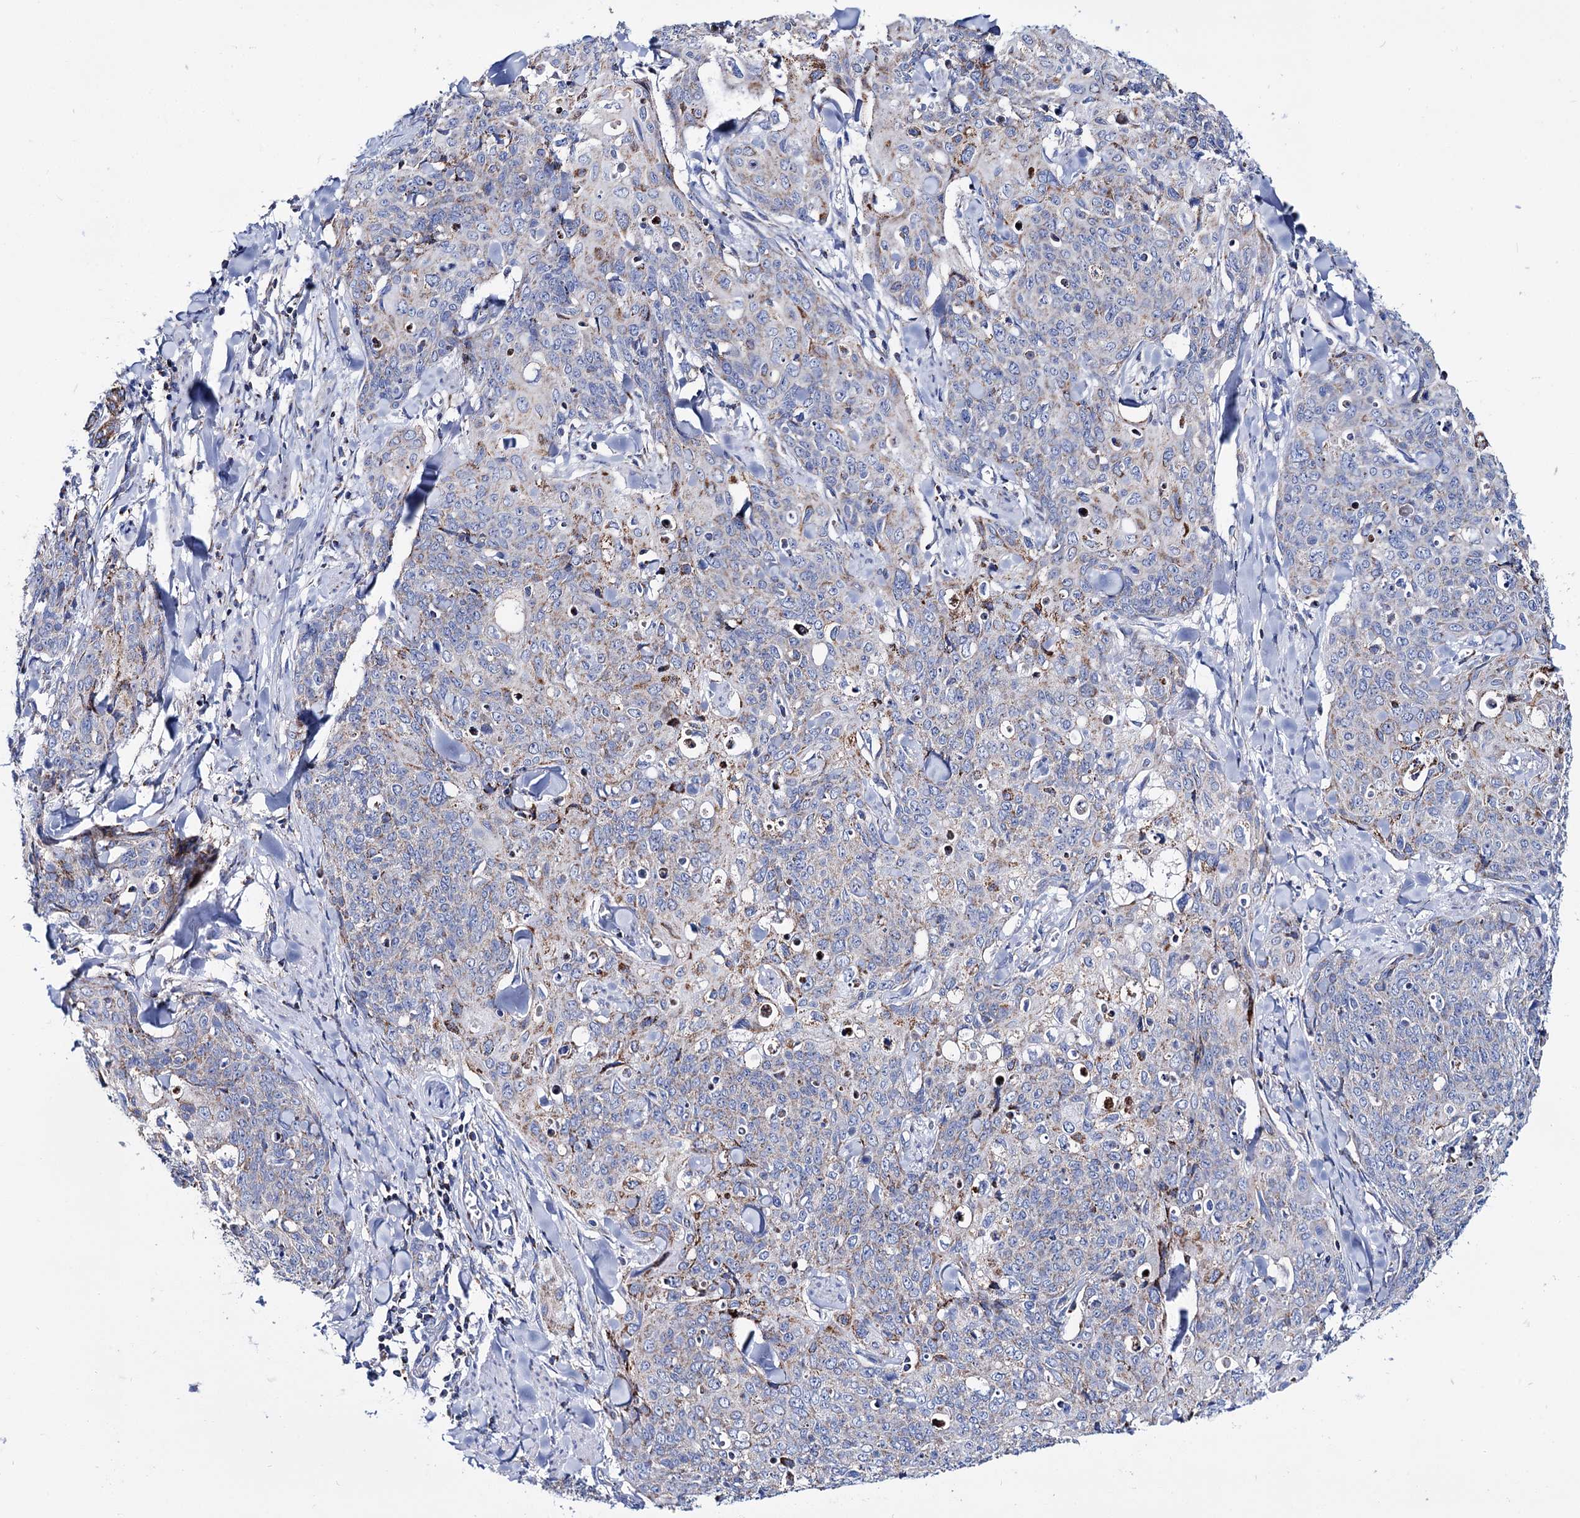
{"staining": {"intensity": "weak", "quantity": "25%-75%", "location": "cytoplasmic/membranous"}, "tissue": "skin cancer", "cell_type": "Tumor cells", "image_type": "cancer", "snomed": [{"axis": "morphology", "description": "Squamous cell carcinoma, NOS"}, {"axis": "topography", "description": "Skin"}, {"axis": "topography", "description": "Vulva"}], "caption": "This histopathology image displays skin cancer stained with immunohistochemistry to label a protein in brown. The cytoplasmic/membranous of tumor cells show weak positivity for the protein. Nuclei are counter-stained blue.", "gene": "UBASH3B", "patient": {"sex": "female", "age": 85}}